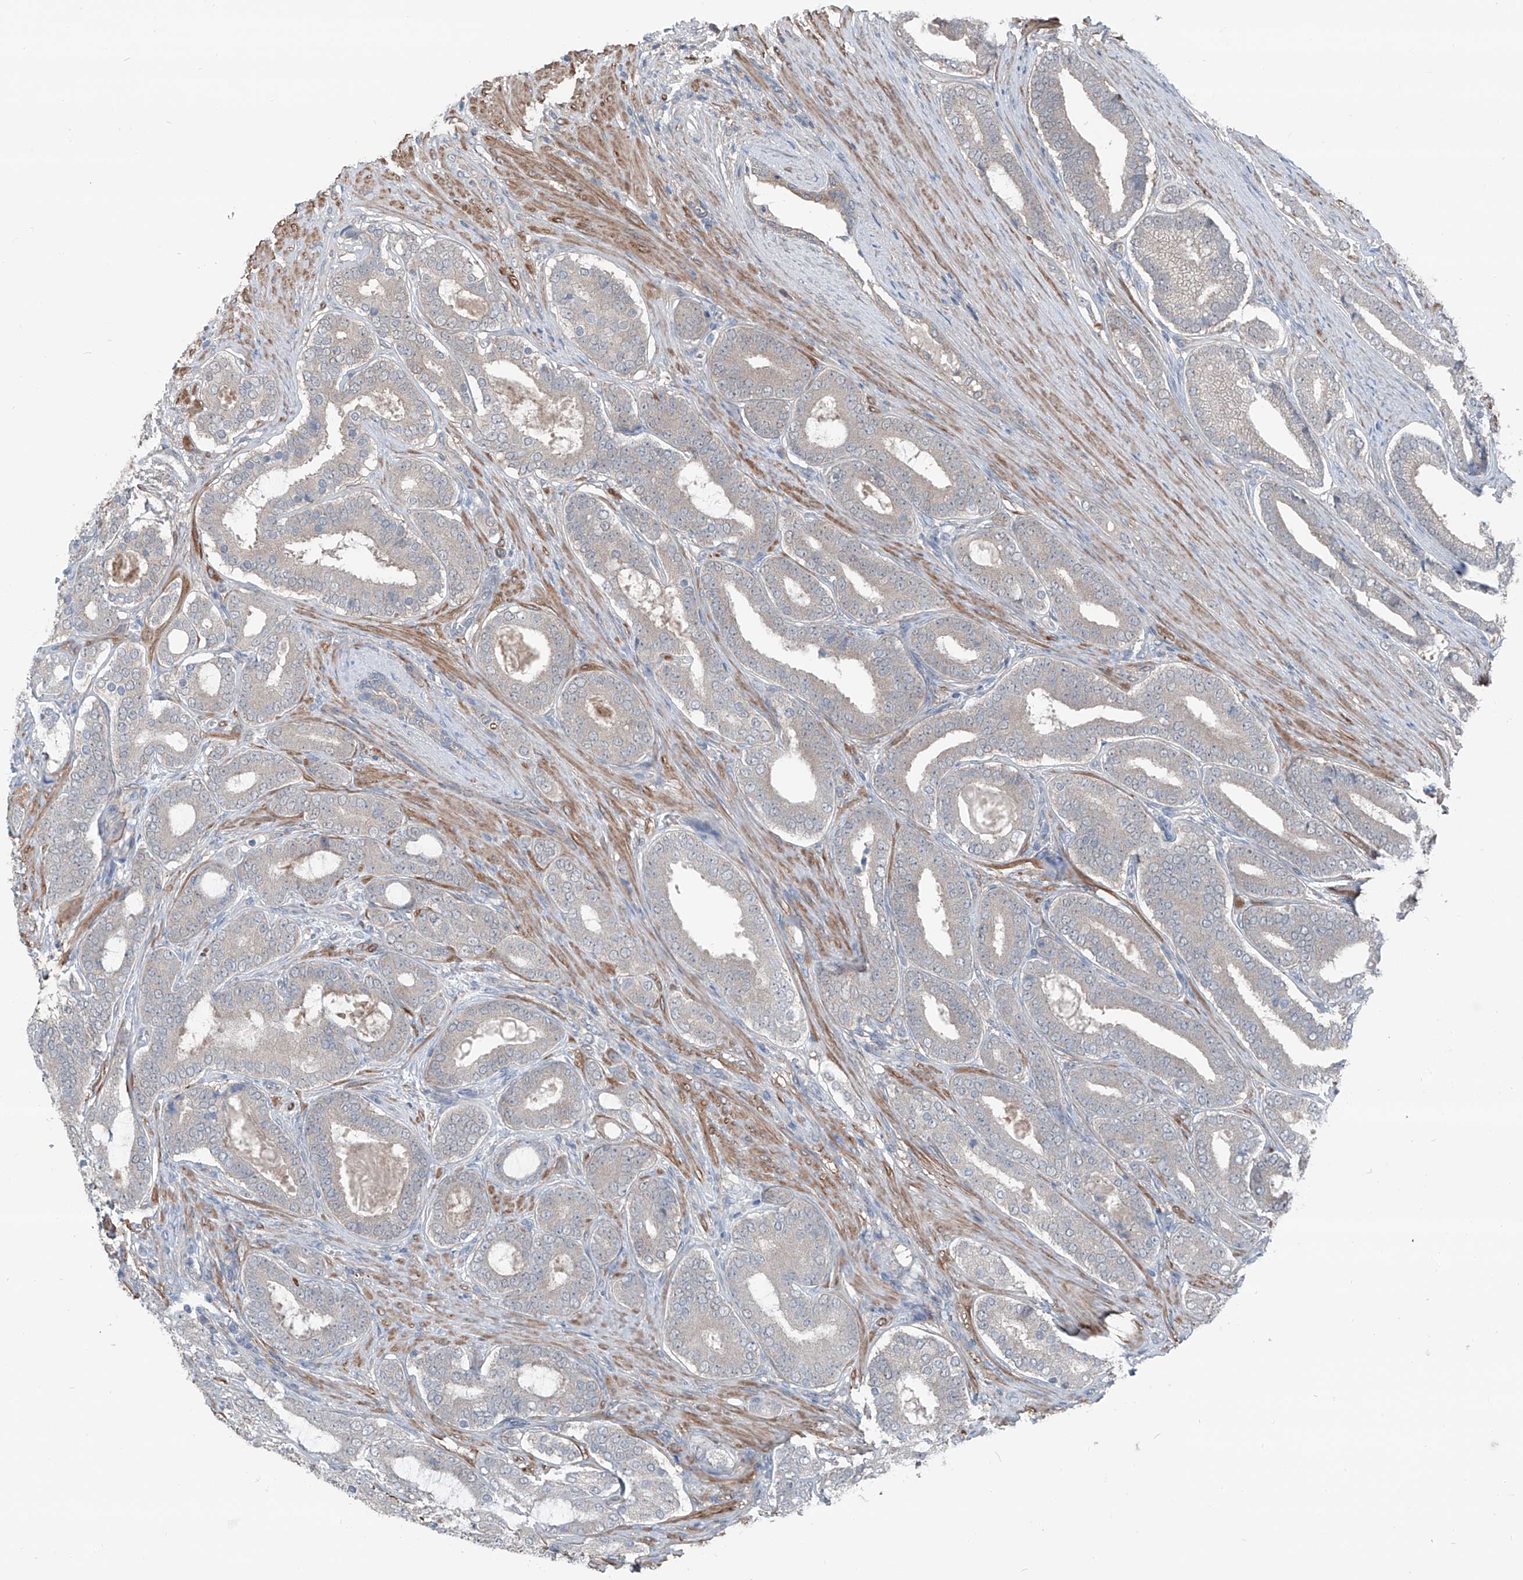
{"staining": {"intensity": "negative", "quantity": "none", "location": "none"}, "tissue": "prostate cancer", "cell_type": "Tumor cells", "image_type": "cancer", "snomed": [{"axis": "morphology", "description": "Adenocarcinoma, High grade"}, {"axis": "topography", "description": "Prostate"}], "caption": "Immunohistochemistry (IHC) image of neoplastic tissue: human prostate cancer stained with DAB (3,3'-diaminobenzidine) exhibits no significant protein expression in tumor cells.", "gene": "HSPB11", "patient": {"sex": "male", "age": 60}}